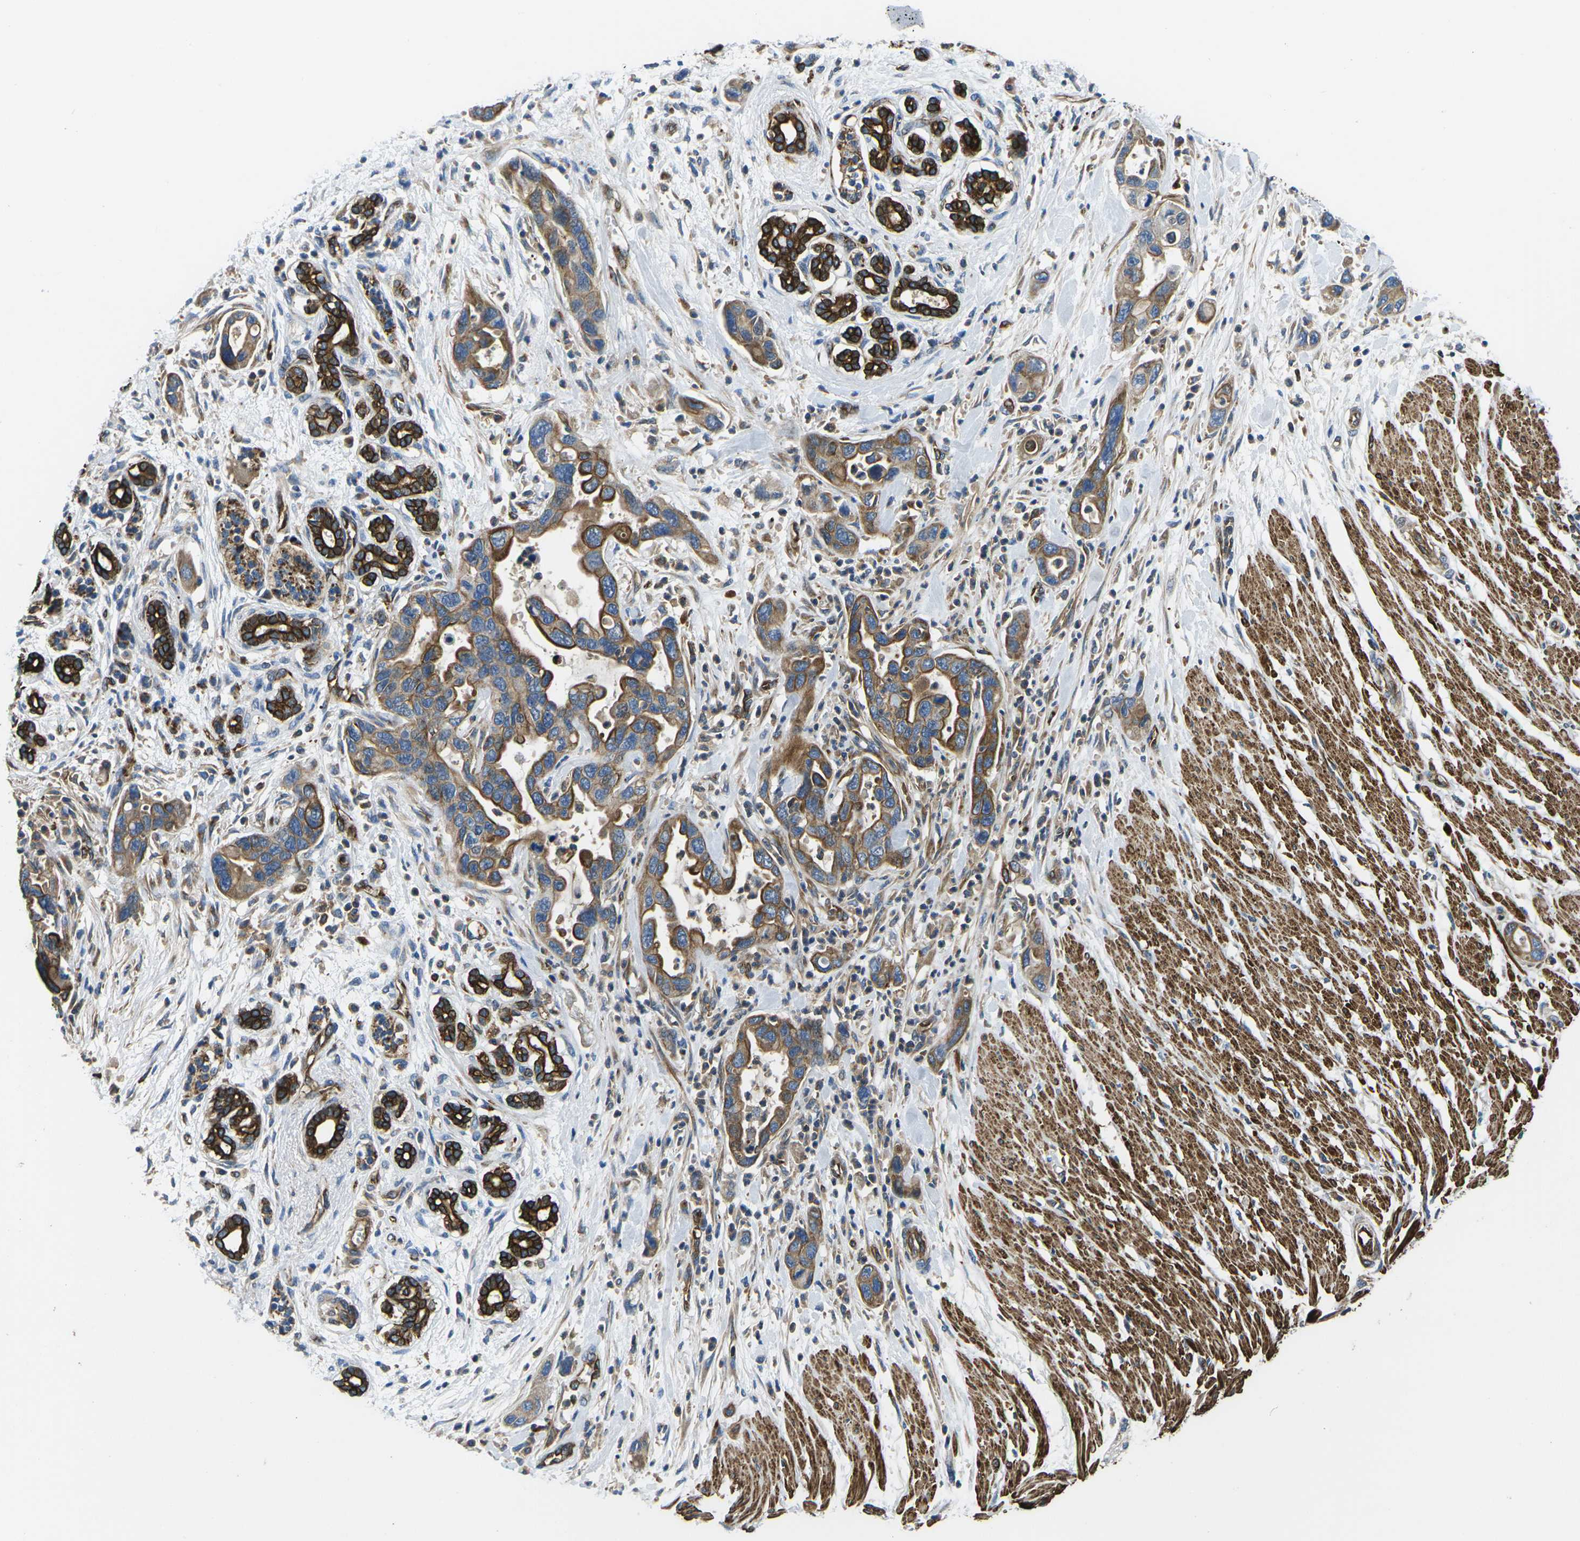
{"staining": {"intensity": "moderate", "quantity": ">75%", "location": "cytoplasmic/membranous"}, "tissue": "pancreatic cancer", "cell_type": "Tumor cells", "image_type": "cancer", "snomed": [{"axis": "morphology", "description": "Normal tissue, NOS"}, {"axis": "morphology", "description": "Adenocarcinoma, NOS"}, {"axis": "topography", "description": "Pancreas"}], "caption": "Protein analysis of pancreatic cancer (adenocarcinoma) tissue shows moderate cytoplasmic/membranous expression in about >75% of tumor cells.", "gene": "KCNJ15", "patient": {"sex": "female", "age": 71}}